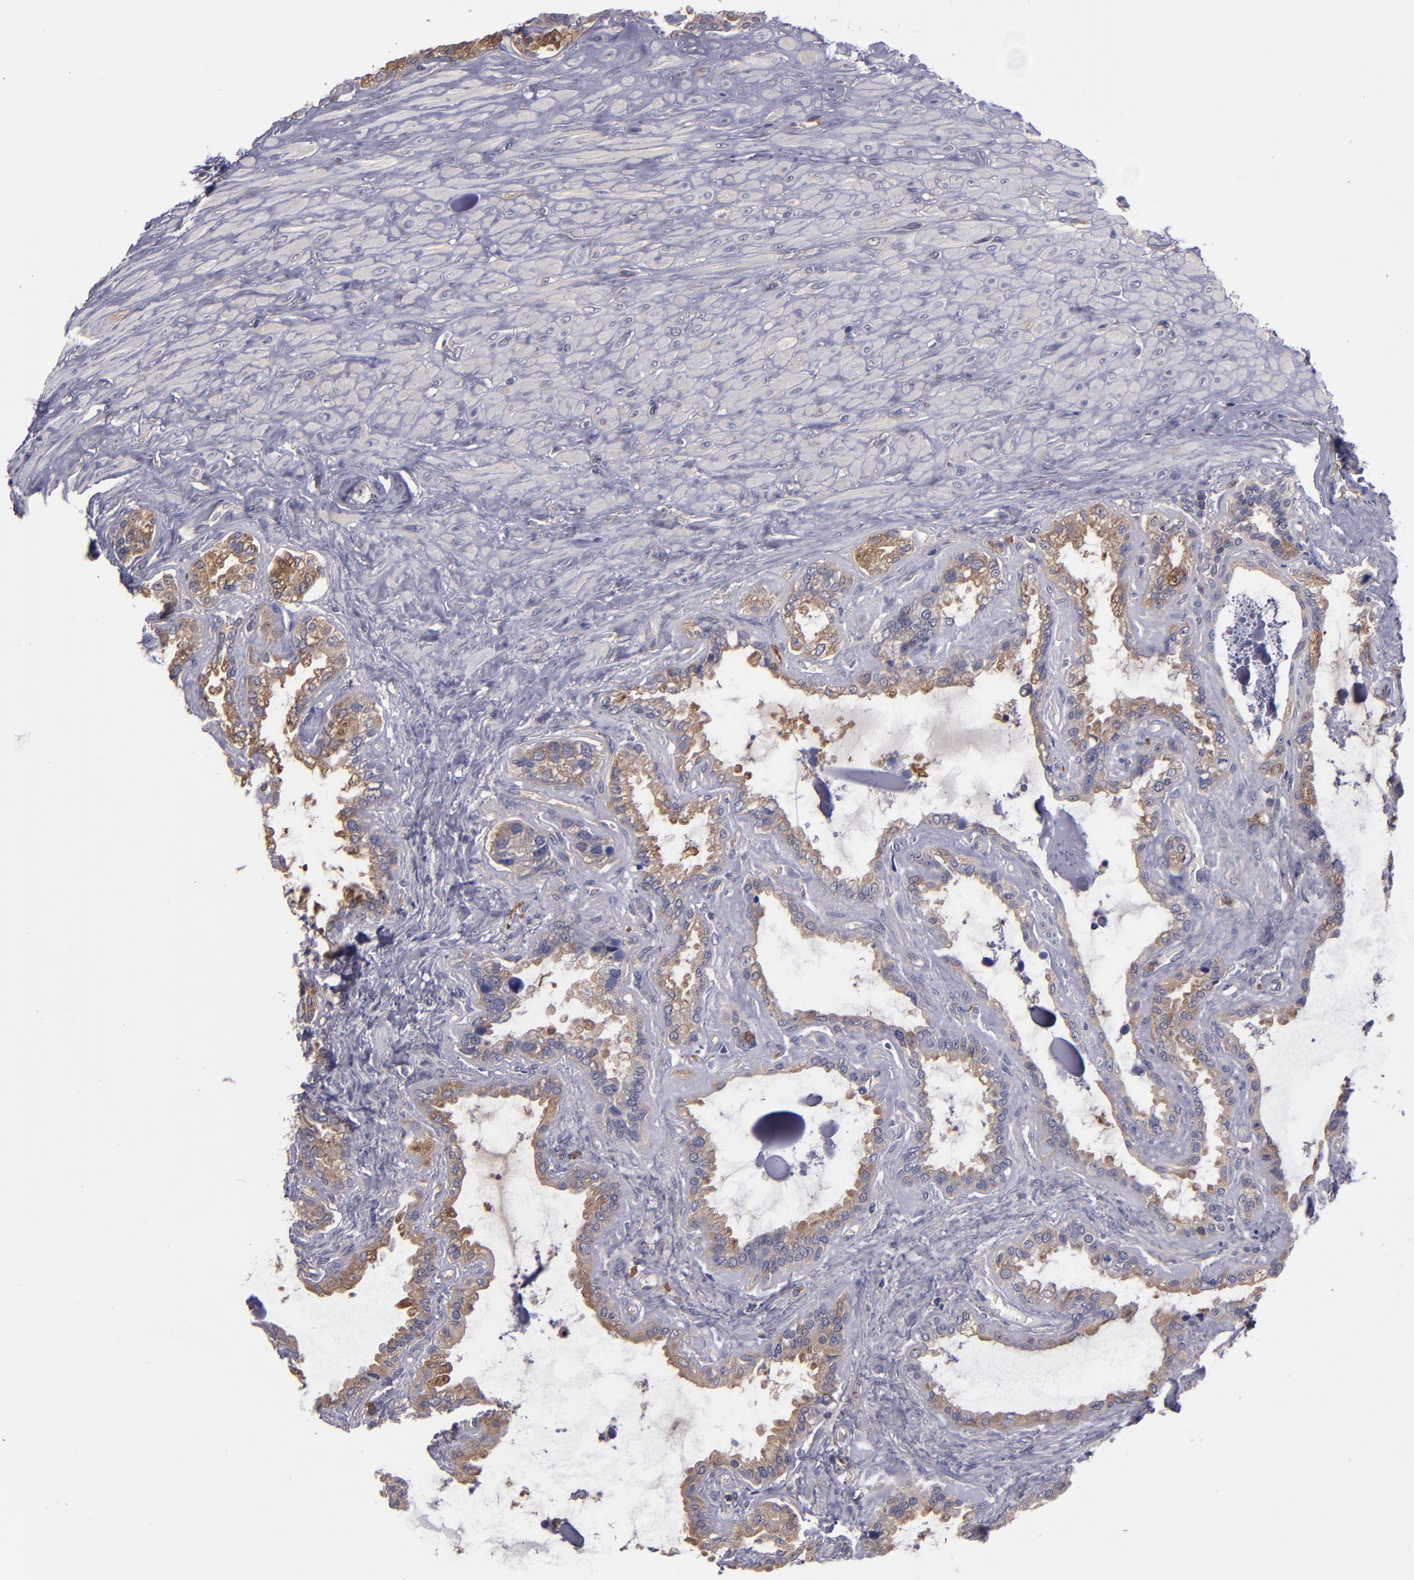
{"staining": {"intensity": "moderate", "quantity": ">75%", "location": "cytoplasmic/membranous"}, "tissue": "seminal vesicle", "cell_type": "Glandular cells", "image_type": "normal", "snomed": [{"axis": "morphology", "description": "Normal tissue, NOS"}, {"axis": "morphology", "description": "Inflammation, NOS"}, {"axis": "topography", "description": "Urinary bladder"}, {"axis": "topography", "description": "Prostate"}, {"axis": "topography", "description": "Seminal veicle"}], "caption": "Protein staining of normal seminal vesicle reveals moderate cytoplasmic/membranous positivity in about >75% of glandular cells.", "gene": "CARS1", "patient": {"sex": "male", "age": 82}}